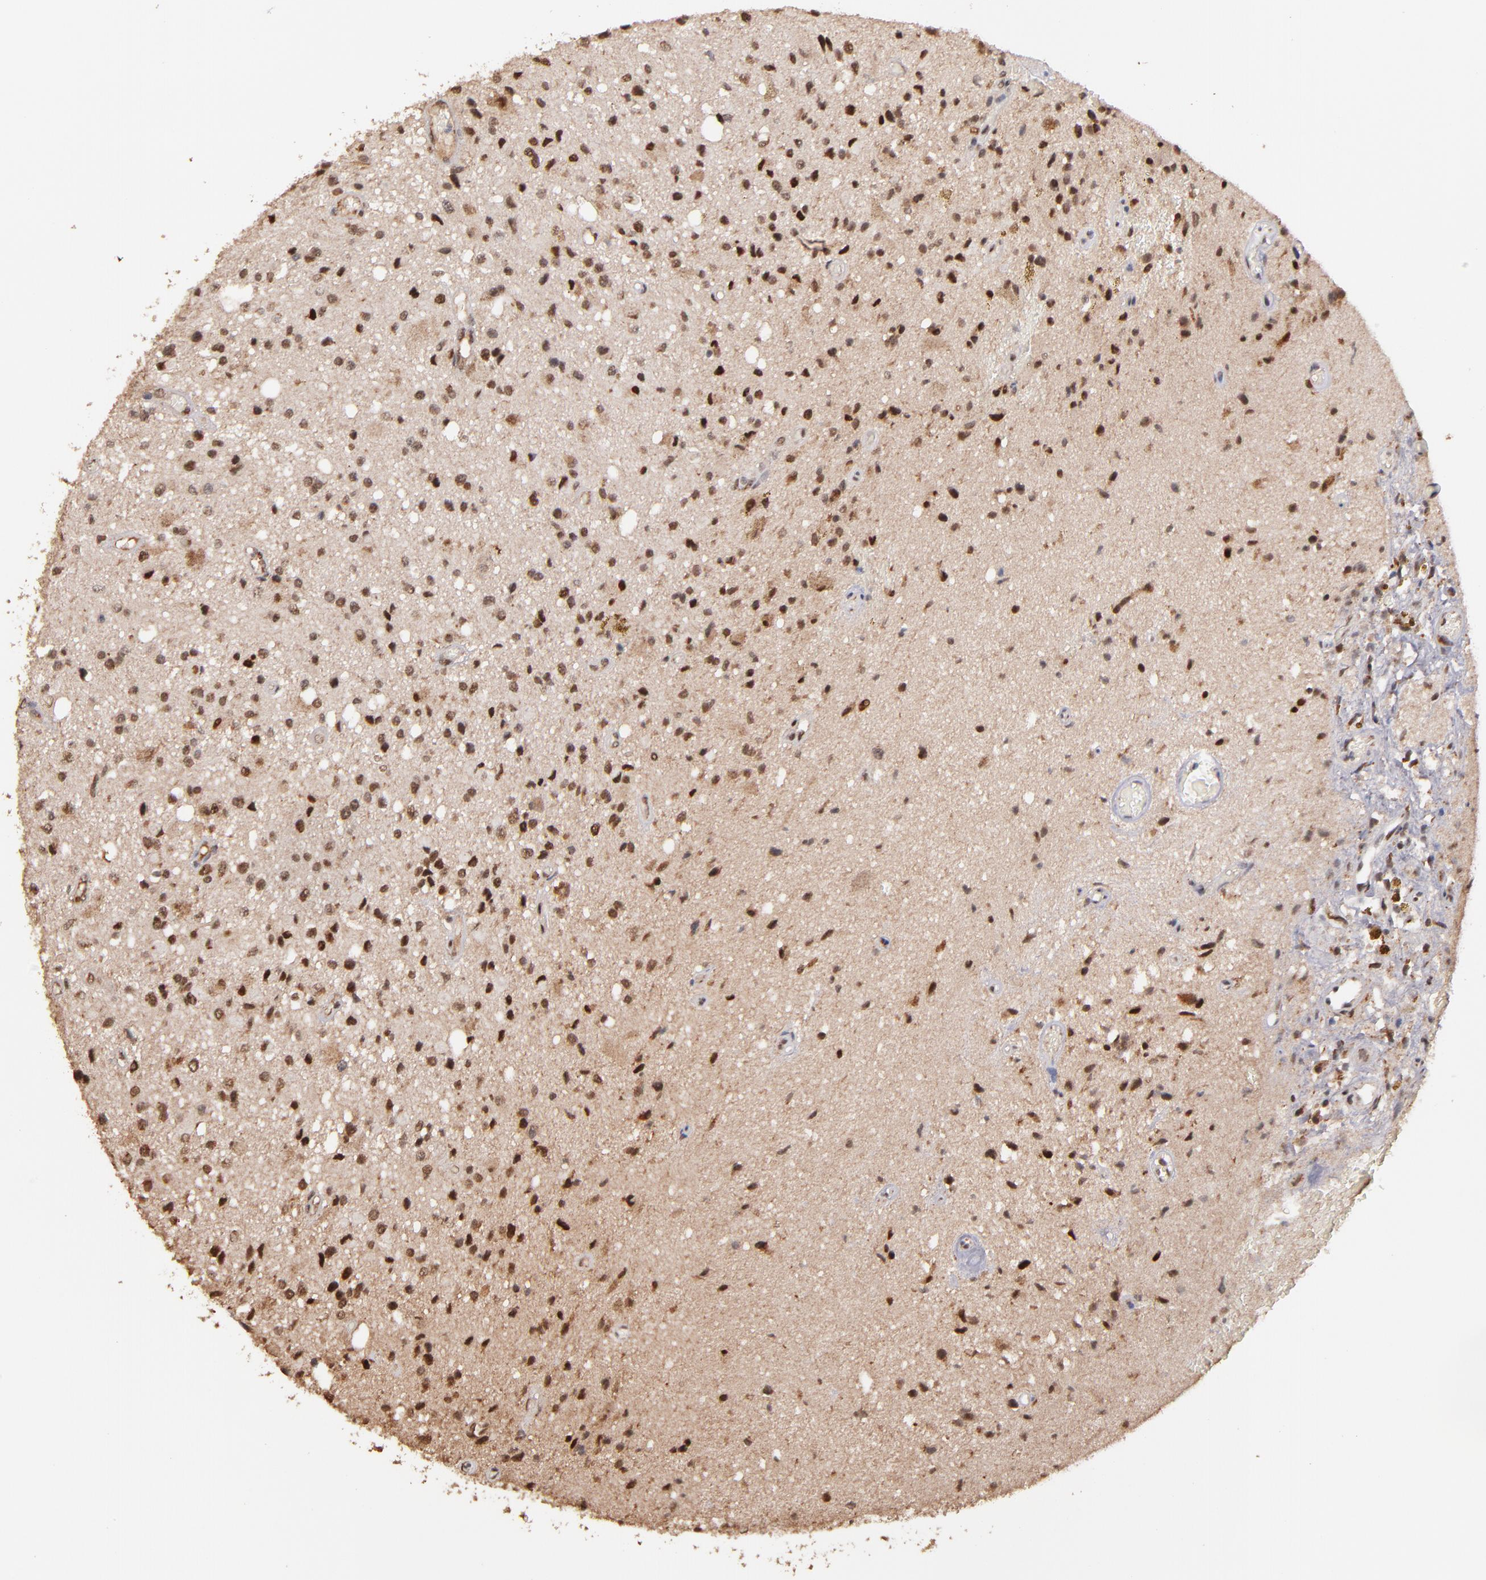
{"staining": {"intensity": "moderate", "quantity": ">75%", "location": "nuclear"}, "tissue": "glioma", "cell_type": "Tumor cells", "image_type": "cancer", "snomed": [{"axis": "morphology", "description": "Glioma, malignant, Low grade"}, {"axis": "topography", "description": "Brain"}], "caption": "Immunohistochemical staining of human glioma exhibits medium levels of moderate nuclear expression in about >75% of tumor cells.", "gene": "EAPP", "patient": {"sex": "male", "age": 58}}